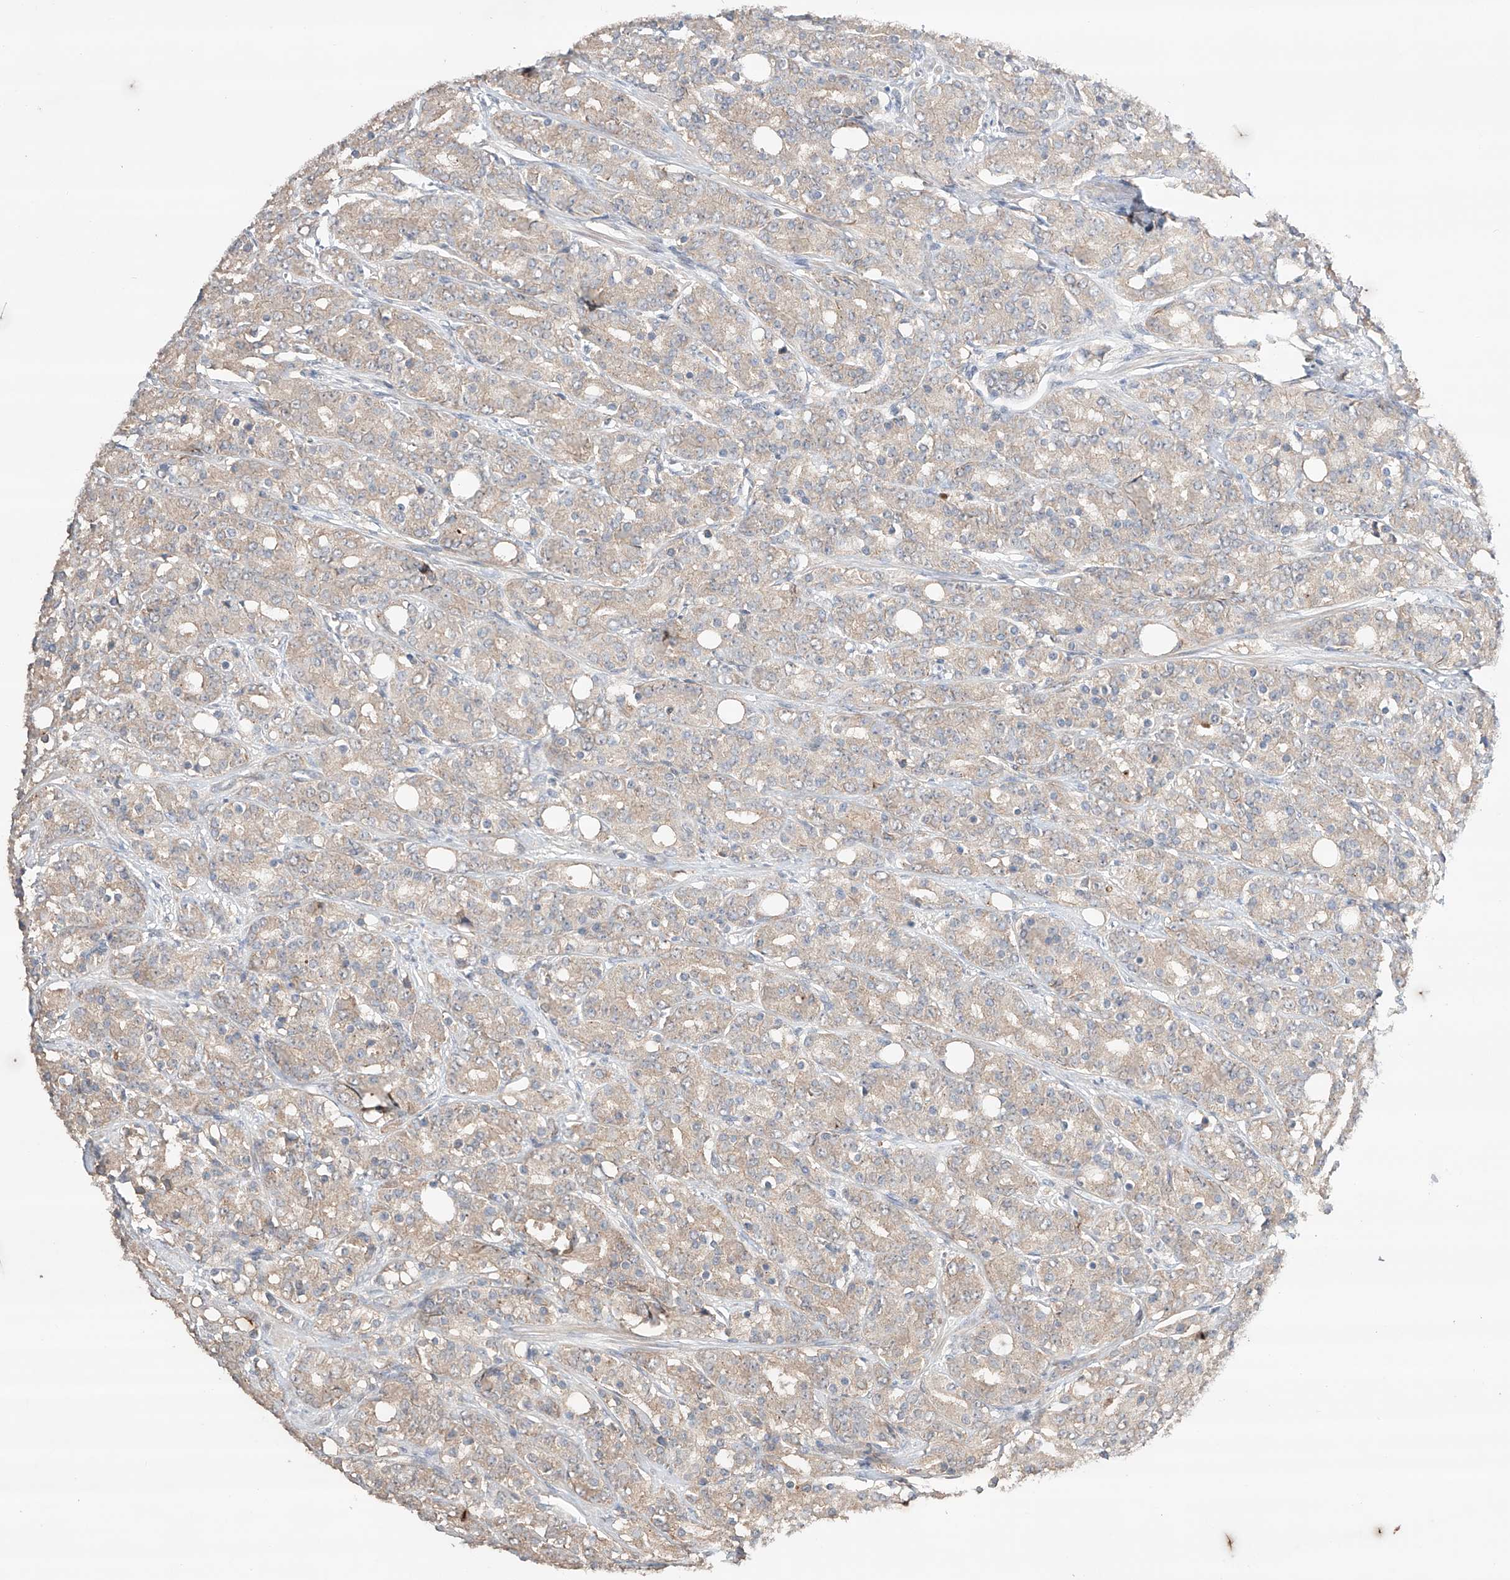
{"staining": {"intensity": "weak", "quantity": "25%-75%", "location": "cytoplasmic/membranous"}, "tissue": "prostate cancer", "cell_type": "Tumor cells", "image_type": "cancer", "snomed": [{"axis": "morphology", "description": "Adenocarcinoma, High grade"}, {"axis": "topography", "description": "Prostate"}], "caption": "Immunohistochemistry micrograph of neoplastic tissue: prostate cancer (adenocarcinoma (high-grade)) stained using IHC shows low levels of weak protein expression localized specifically in the cytoplasmic/membranous of tumor cells, appearing as a cytoplasmic/membranous brown color.", "gene": "ZFHX2", "patient": {"sex": "male", "age": 62}}